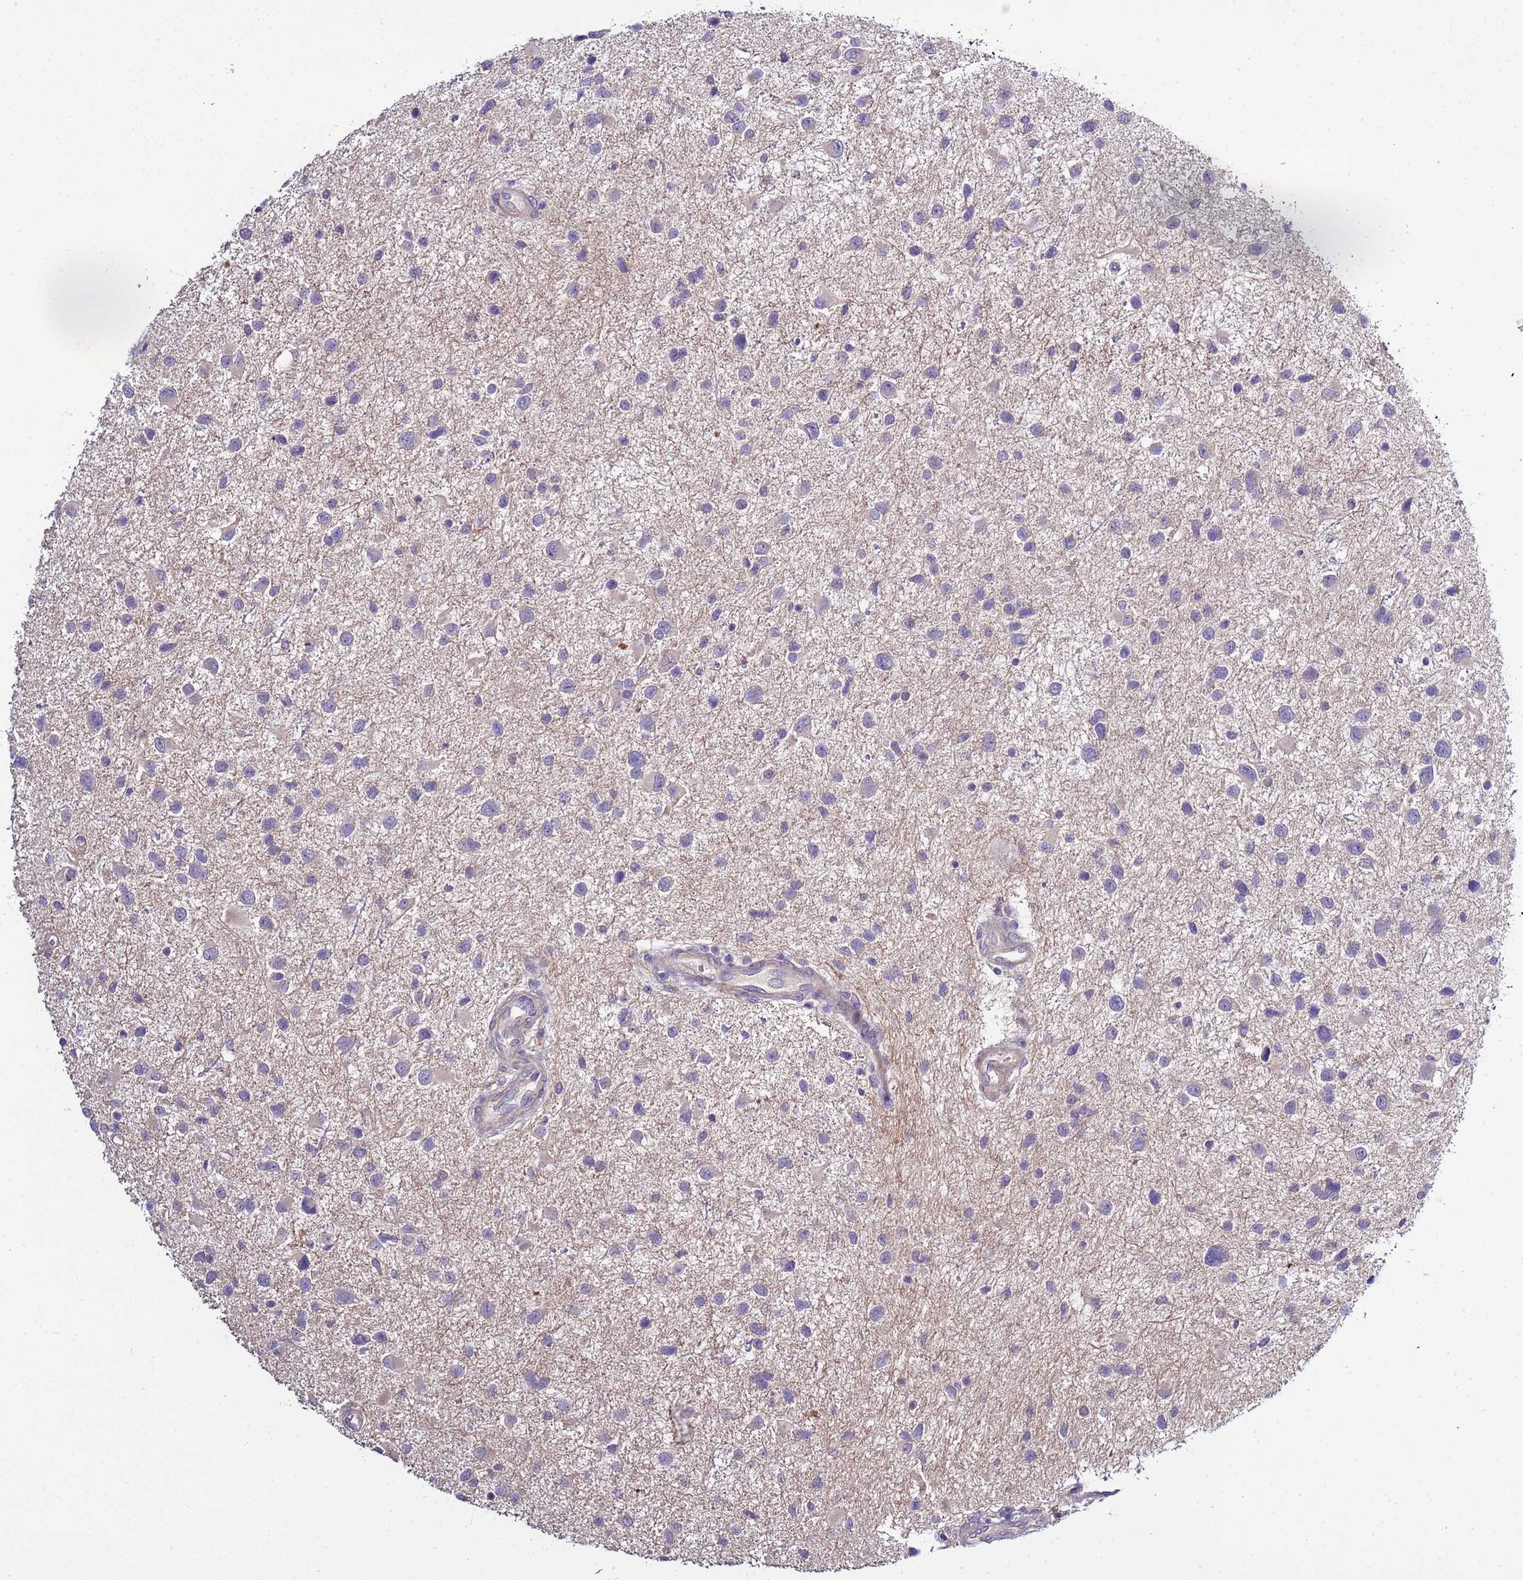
{"staining": {"intensity": "negative", "quantity": "none", "location": "none"}, "tissue": "glioma", "cell_type": "Tumor cells", "image_type": "cancer", "snomed": [{"axis": "morphology", "description": "Glioma, malignant, Low grade"}, {"axis": "topography", "description": "Brain"}], "caption": "High magnification brightfield microscopy of glioma stained with DAB (3,3'-diaminobenzidine) (brown) and counterstained with hematoxylin (blue): tumor cells show no significant staining. (DAB (3,3'-diaminobenzidine) IHC, high magnification).", "gene": "RABL2B", "patient": {"sex": "female", "age": 32}}